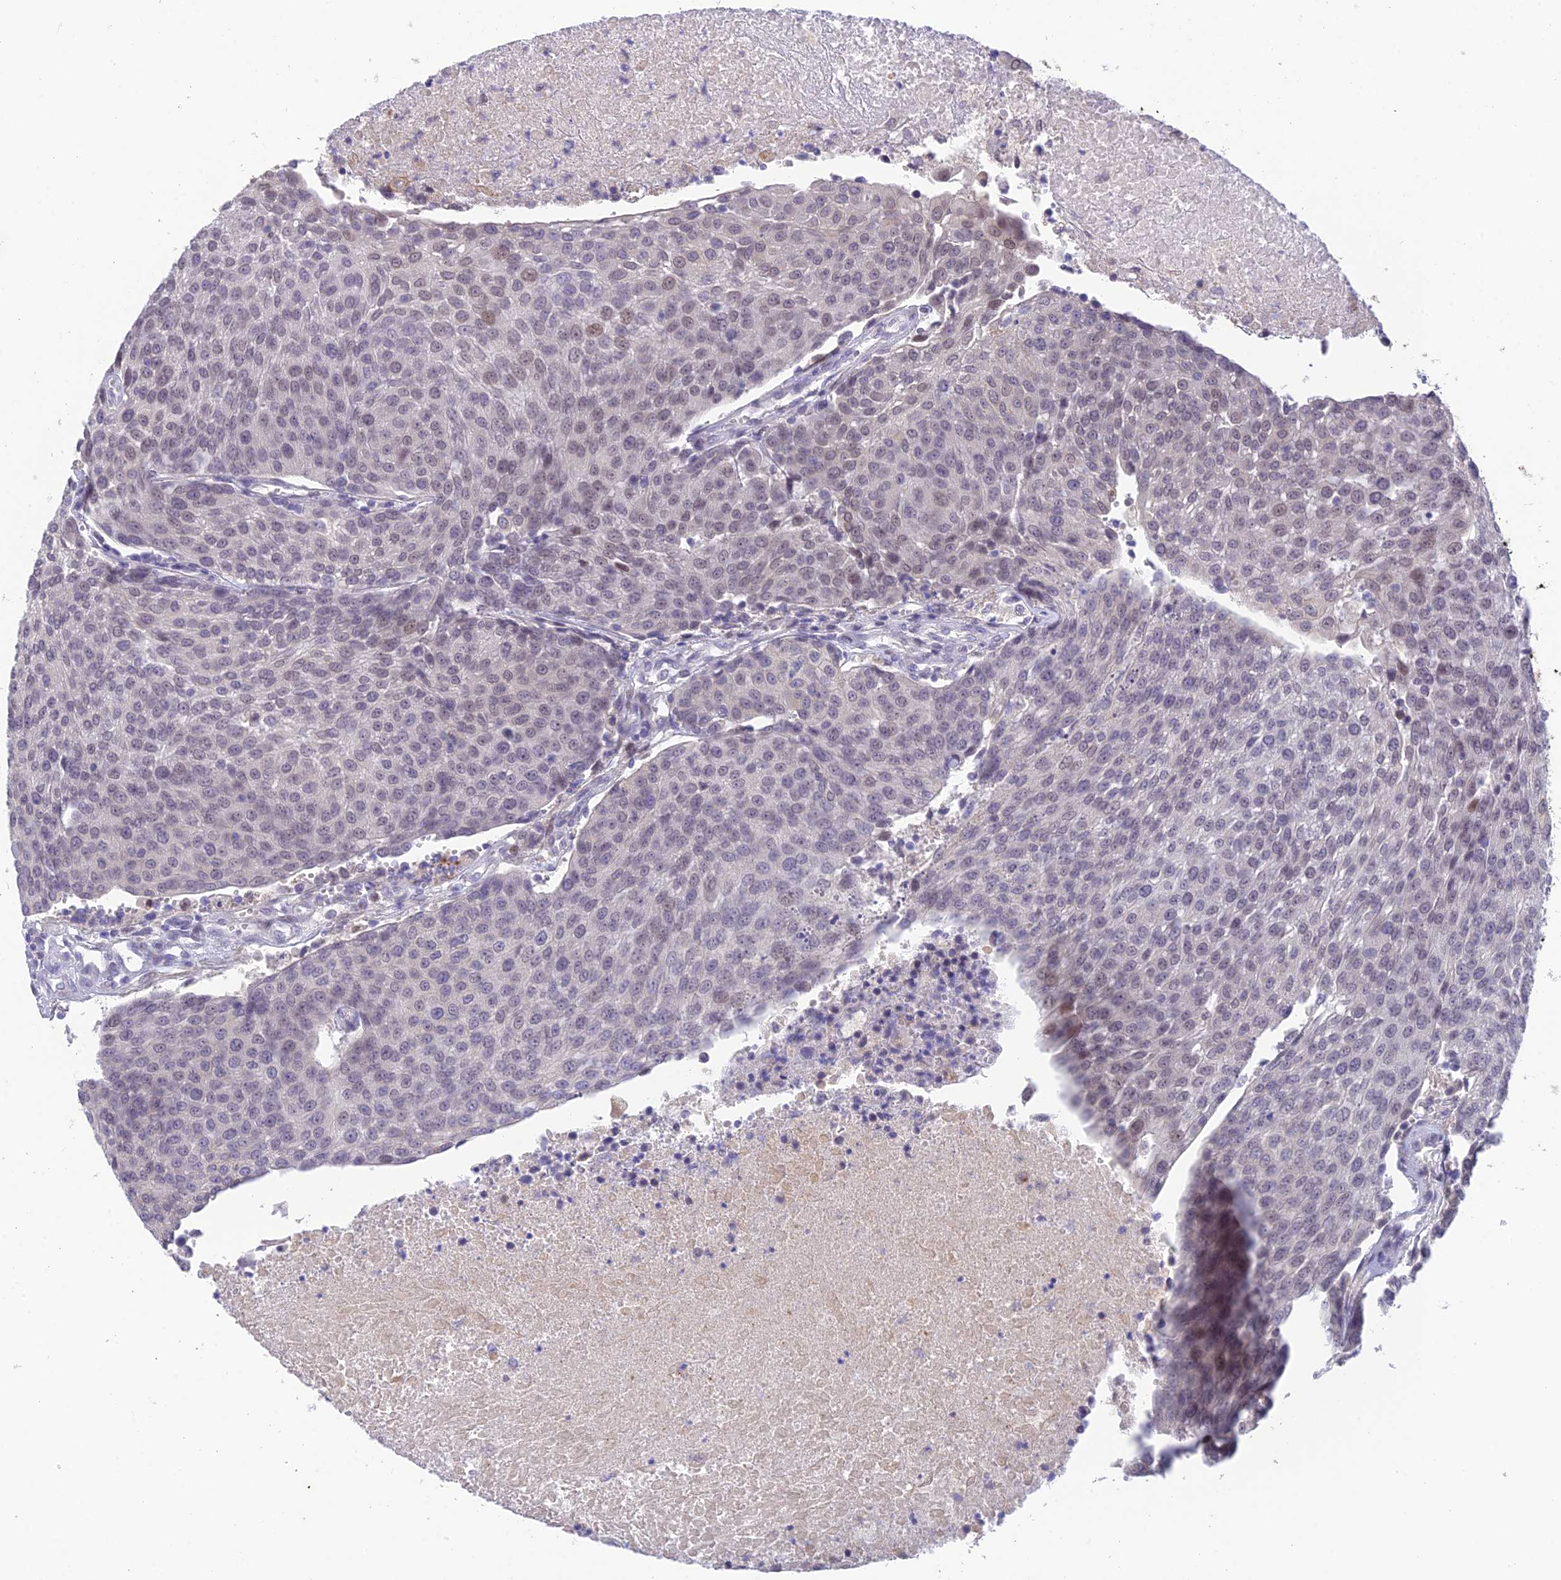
{"staining": {"intensity": "weak", "quantity": "<25%", "location": "nuclear"}, "tissue": "urothelial cancer", "cell_type": "Tumor cells", "image_type": "cancer", "snomed": [{"axis": "morphology", "description": "Urothelial carcinoma, High grade"}, {"axis": "topography", "description": "Urinary bladder"}], "caption": "Urothelial cancer was stained to show a protein in brown. There is no significant expression in tumor cells.", "gene": "BMT2", "patient": {"sex": "female", "age": 85}}